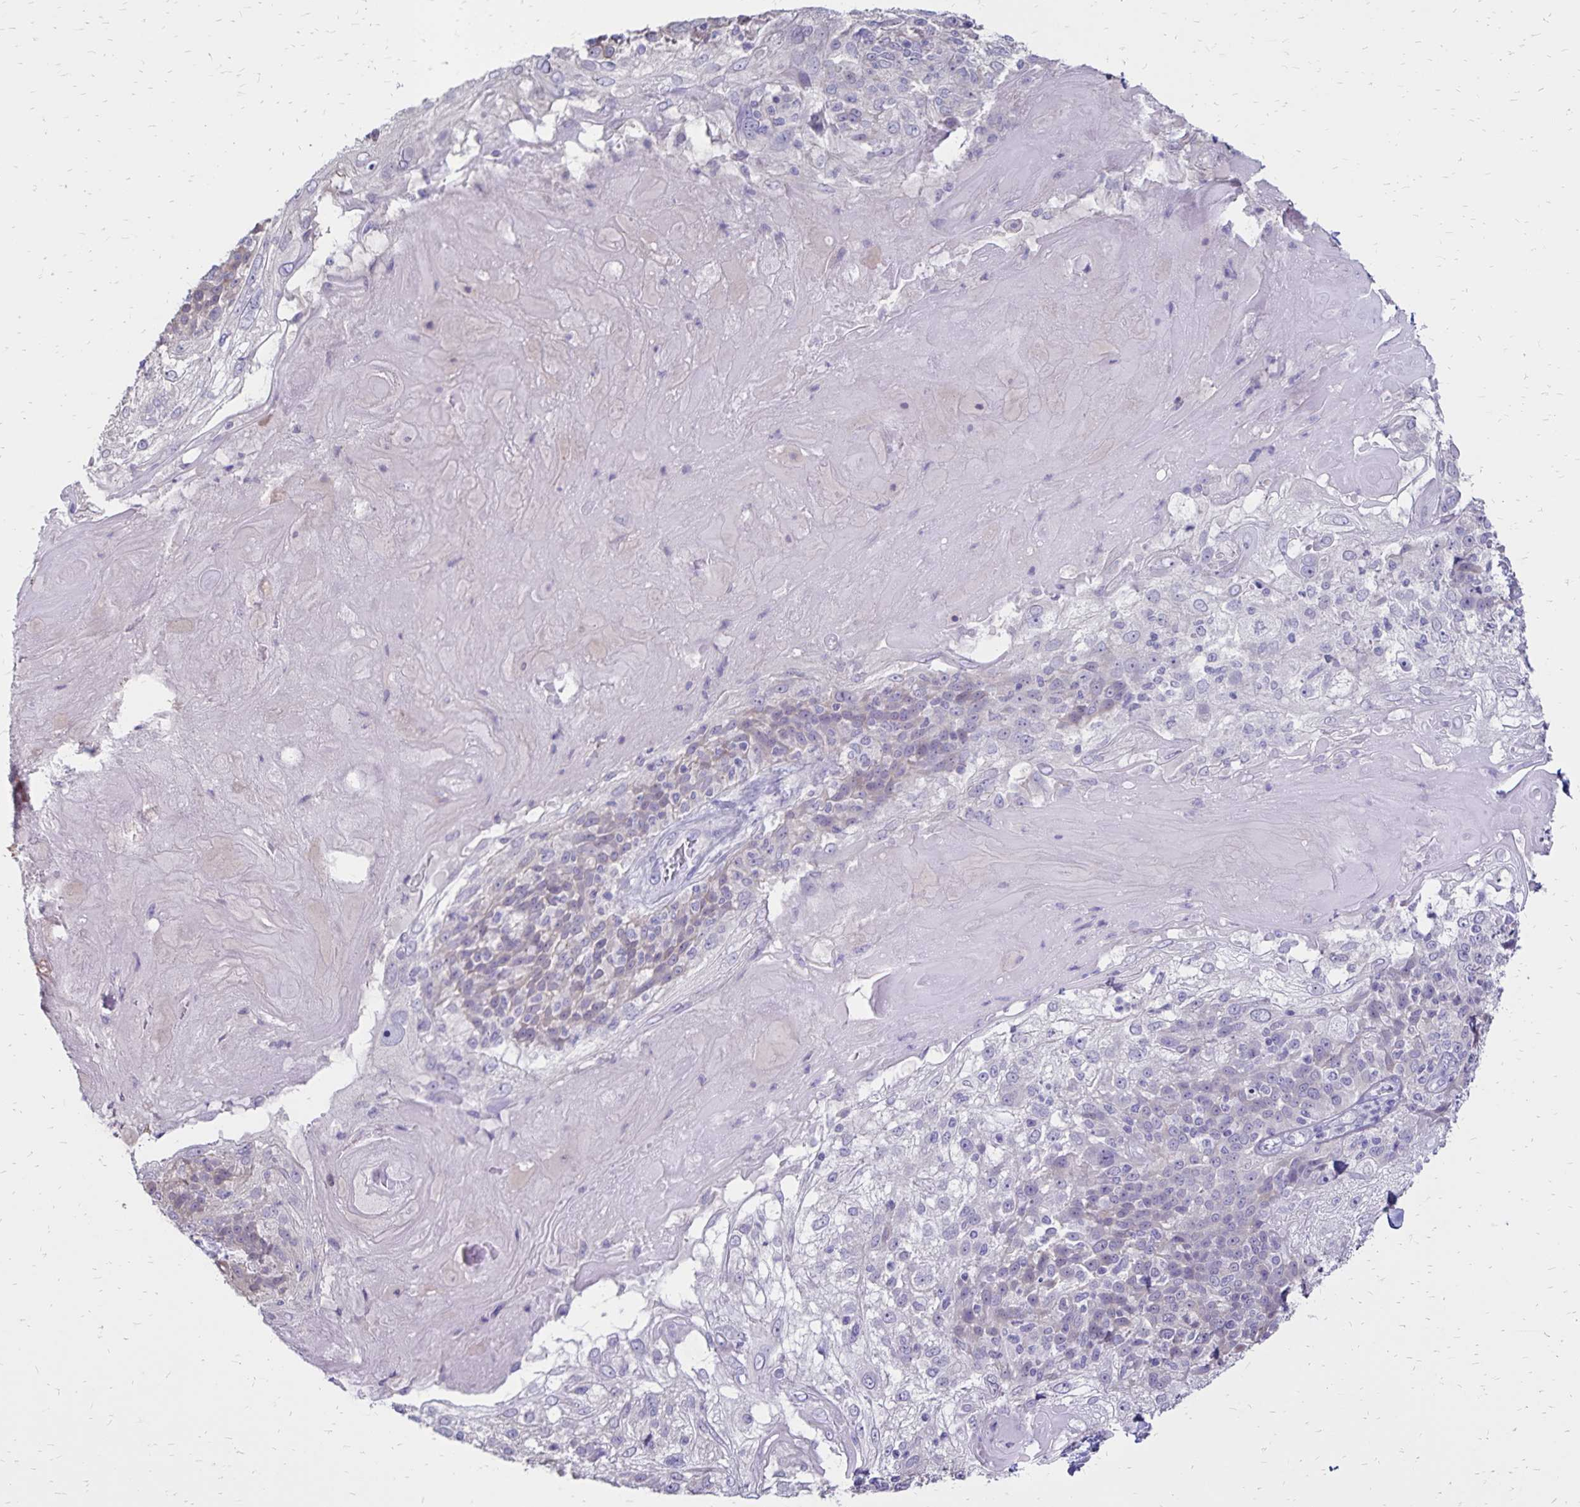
{"staining": {"intensity": "negative", "quantity": "none", "location": "none"}, "tissue": "skin cancer", "cell_type": "Tumor cells", "image_type": "cancer", "snomed": [{"axis": "morphology", "description": "Normal tissue, NOS"}, {"axis": "morphology", "description": "Squamous cell carcinoma, NOS"}, {"axis": "topography", "description": "Skin"}], "caption": "This is a photomicrograph of IHC staining of skin squamous cell carcinoma, which shows no staining in tumor cells.", "gene": "SH3GL3", "patient": {"sex": "female", "age": 83}}